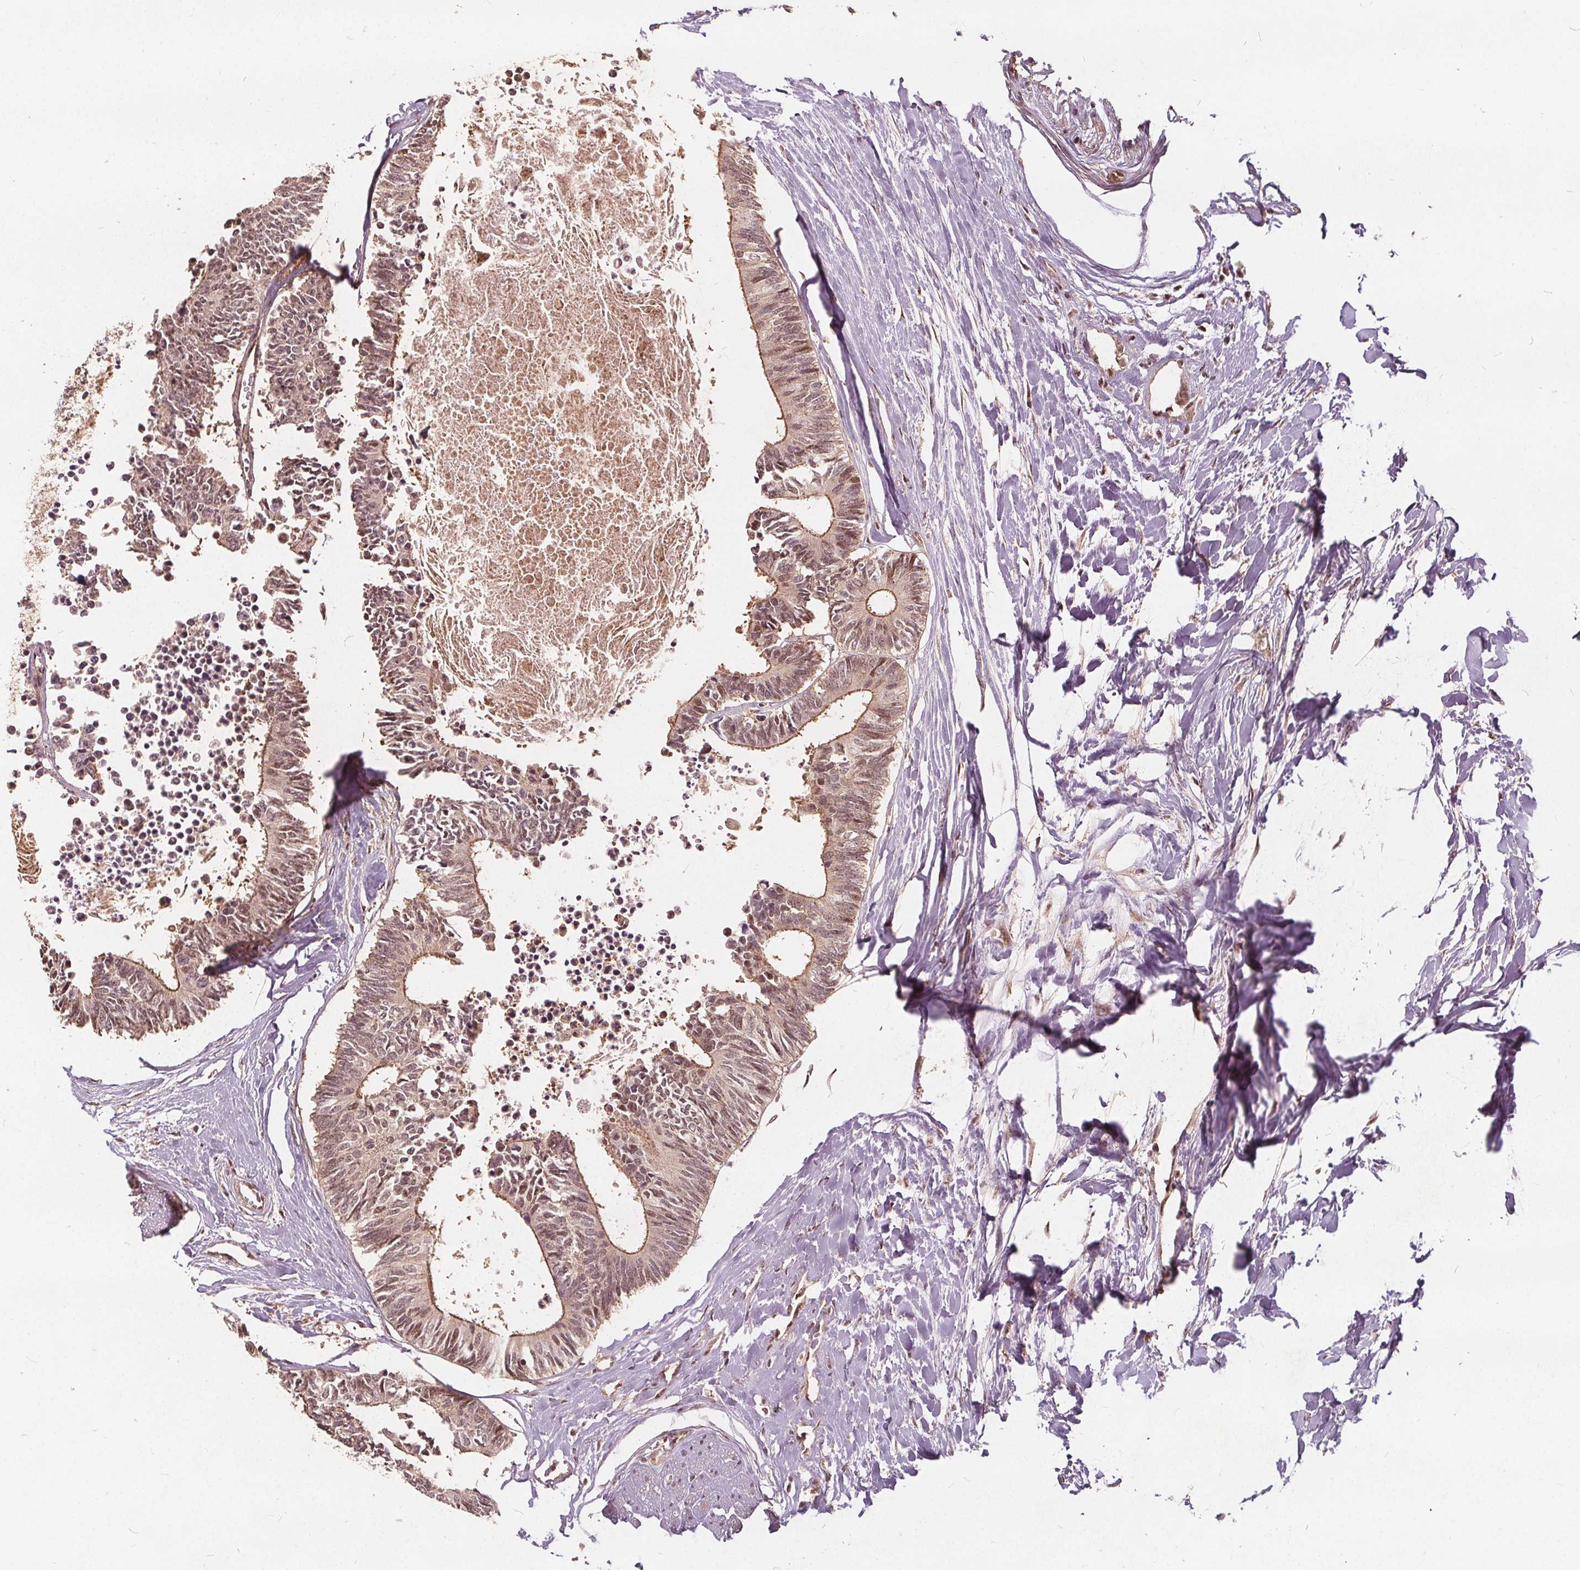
{"staining": {"intensity": "moderate", "quantity": ">75%", "location": "cytoplasmic/membranous,nuclear"}, "tissue": "colorectal cancer", "cell_type": "Tumor cells", "image_type": "cancer", "snomed": [{"axis": "morphology", "description": "Adenocarcinoma, NOS"}, {"axis": "topography", "description": "Colon"}, {"axis": "topography", "description": "Rectum"}], "caption": "Colorectal cancer stained with a protein marker shows moderate staining in tumor cells.", "gene": "PPP1CB", "patient": {"sex": "male", "age": 57}}